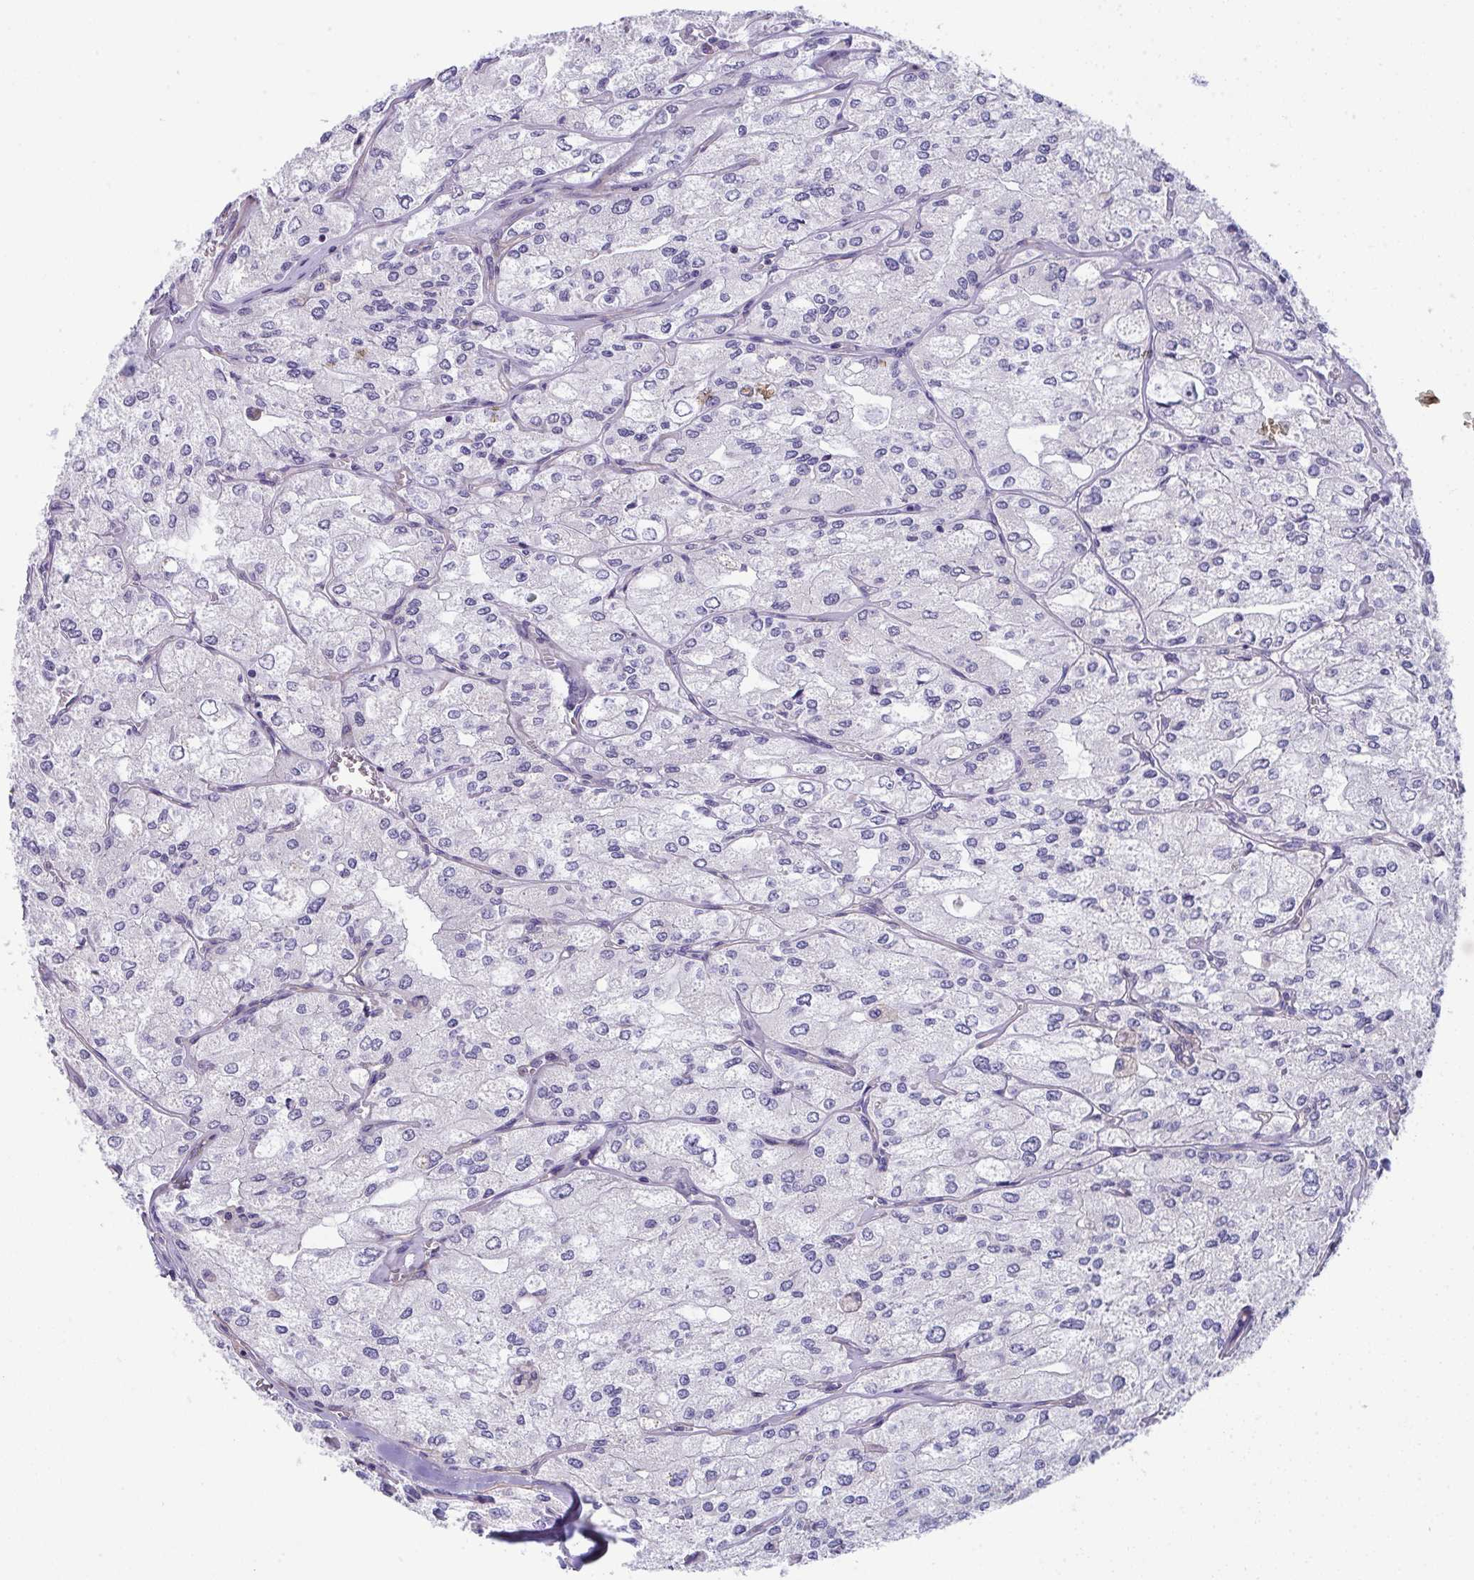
{"staining": {"intensity": "negative", "quantity": "none", "location": "none"}, "tissue": "renal cancer", "cell_type": "Tumor cells", "image_type": "cancer", "snomed": [{"axis": "morphology", "description": "Adenocarcinoma, NOS"}, {"axis": "topography", "description": "Kidney"}], "caption": "DAB (3,3'-diaminobenzidine) immunohistochemical staining of renal adenocarcinoma shows no significant expression in tumor cells.", "gene": "MYL12A", "patient": {"sex": "female", "age": 70}}